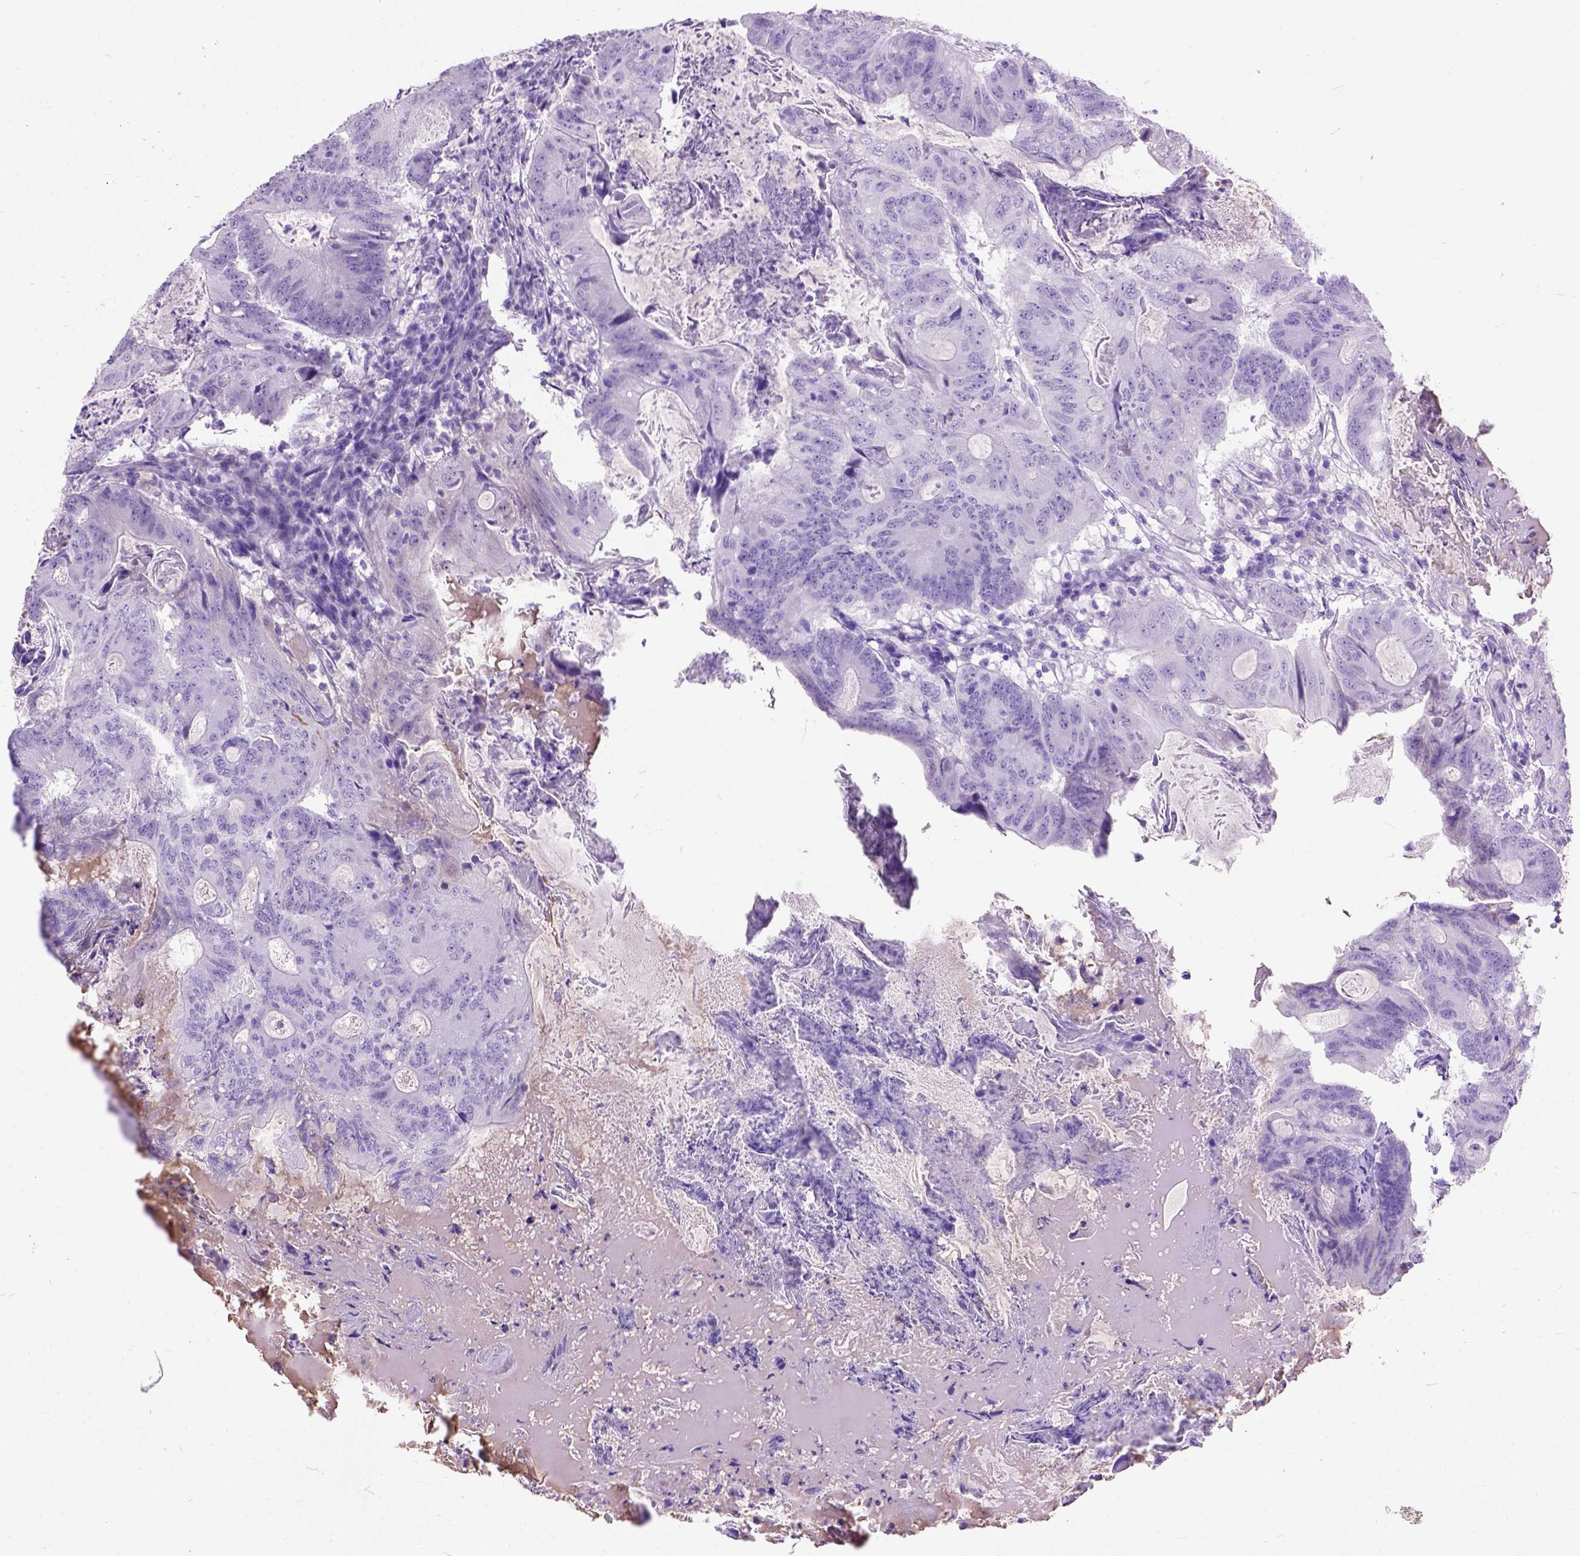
{"staining": {"intensity": "negative", "quantity": "none", "location": "none"}, "tissue": "colorectal cancer", "cell_type": "Tumor cells", "image_type": "cancer", "snomed": [{"axis": "morphology", "description": "Adenocarcinoma, NOS"}, {"axis": "topography", "description": "Colon"}], "caption": "Colorectal cancer stained for a protein using immunohistochemistry (IHC) demonstrates no expression tumor cells.", "gene": "MAPT", "patient": {"sex": "female", "age": 70}}